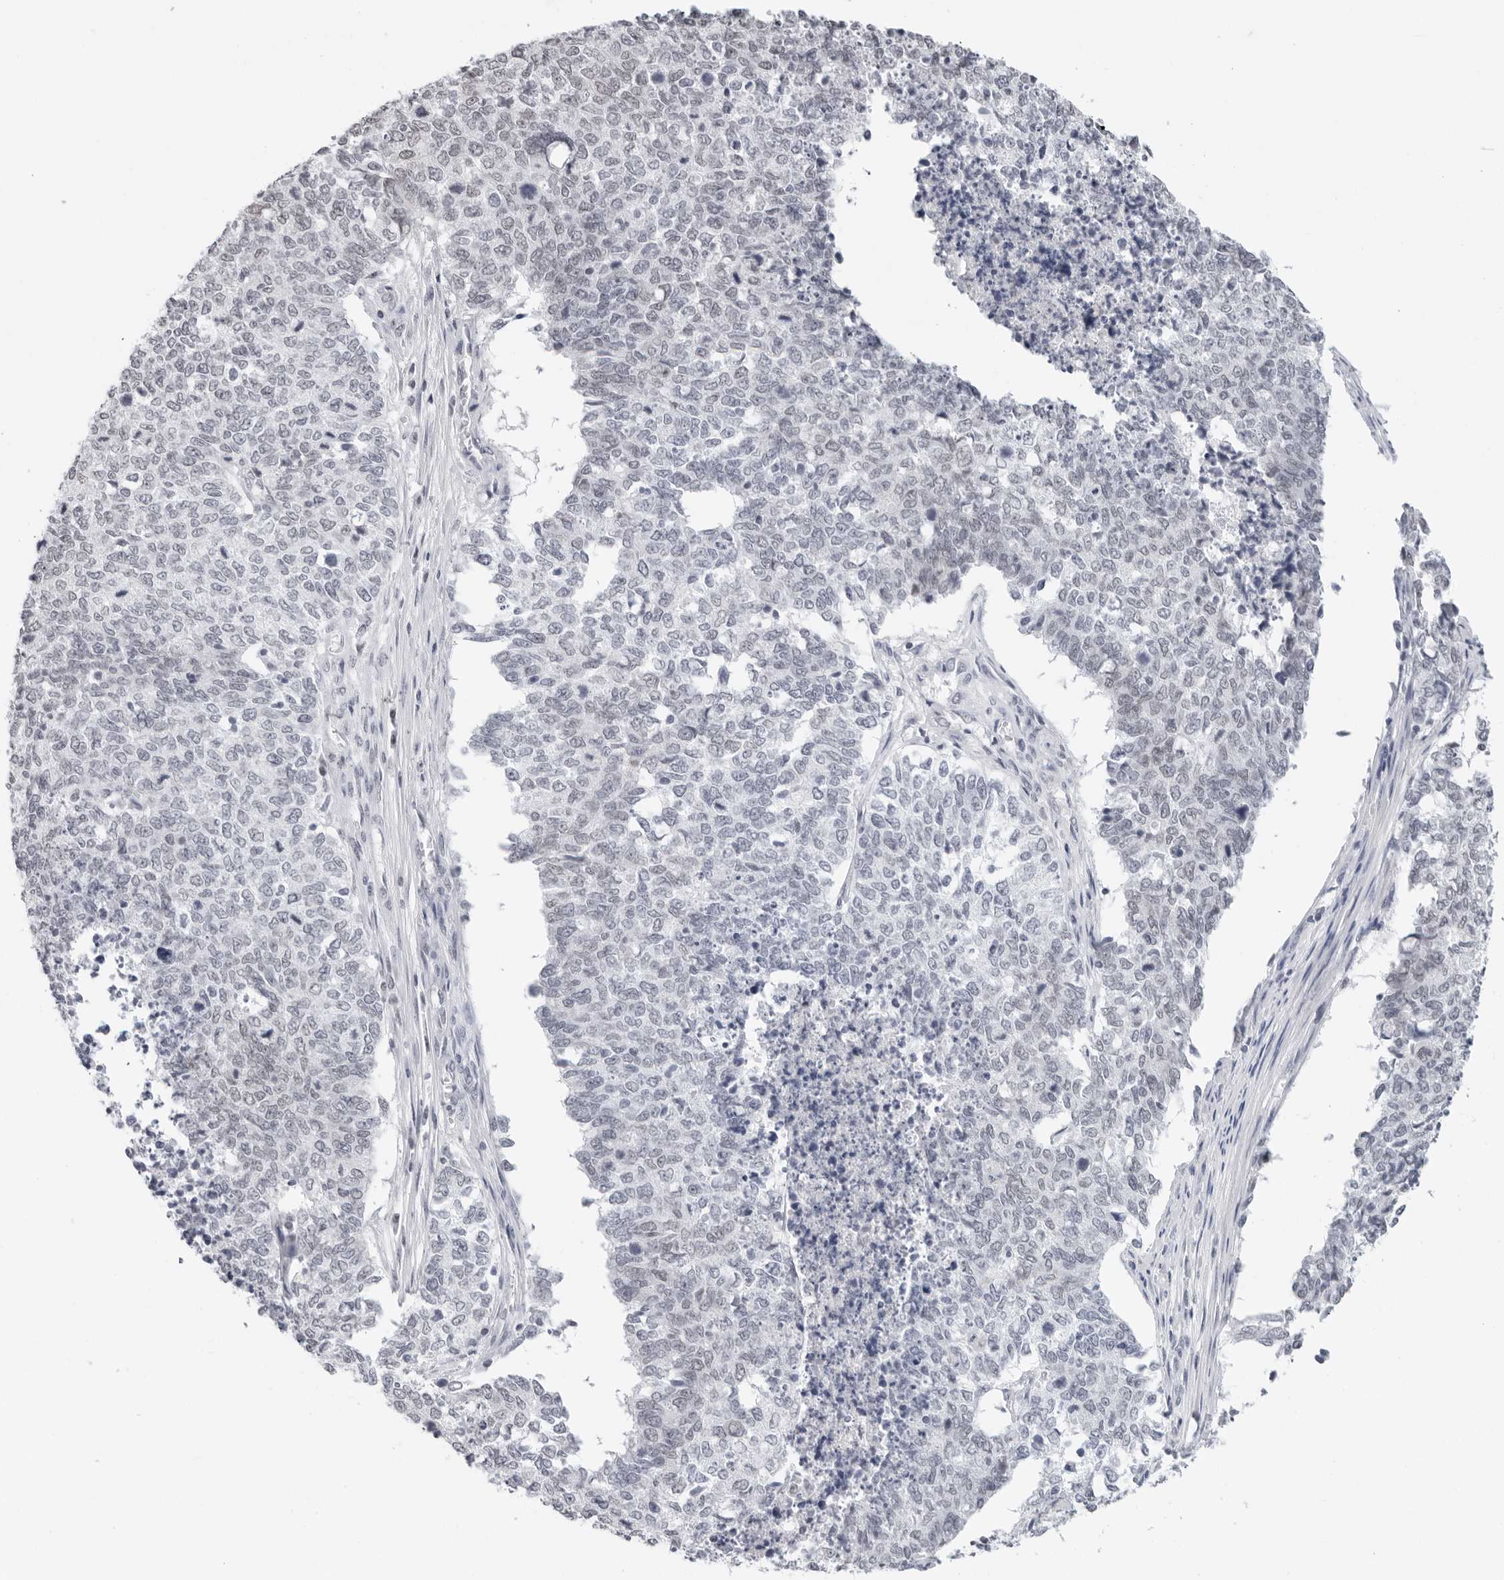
{"staining": {"intensity": "negative", "quantity": "none", "location": "none"}, "tissue": "cervical cancer", "cell_type": "Tumor cells", "image_type": "cancer", "snomed": [{"axis": "morphology", "description": "Squamous cell carcinoma, NOS"}, {"axis": "topography", "description": "Cervix"}], "caption": "IHC histopathology image of neoplastic tissue: human cervical cancer stained with DAB reveals no significant protein positivity in tumor cells. (Stains: DAB (3,3'-diaminobenzidine) immunohistochemistry with hematoxylin counter stain, Microscopy: brightfield microscopy at high magnification).", "gene": "FLG2", "patient": {"sex": "female", "age": 63}}